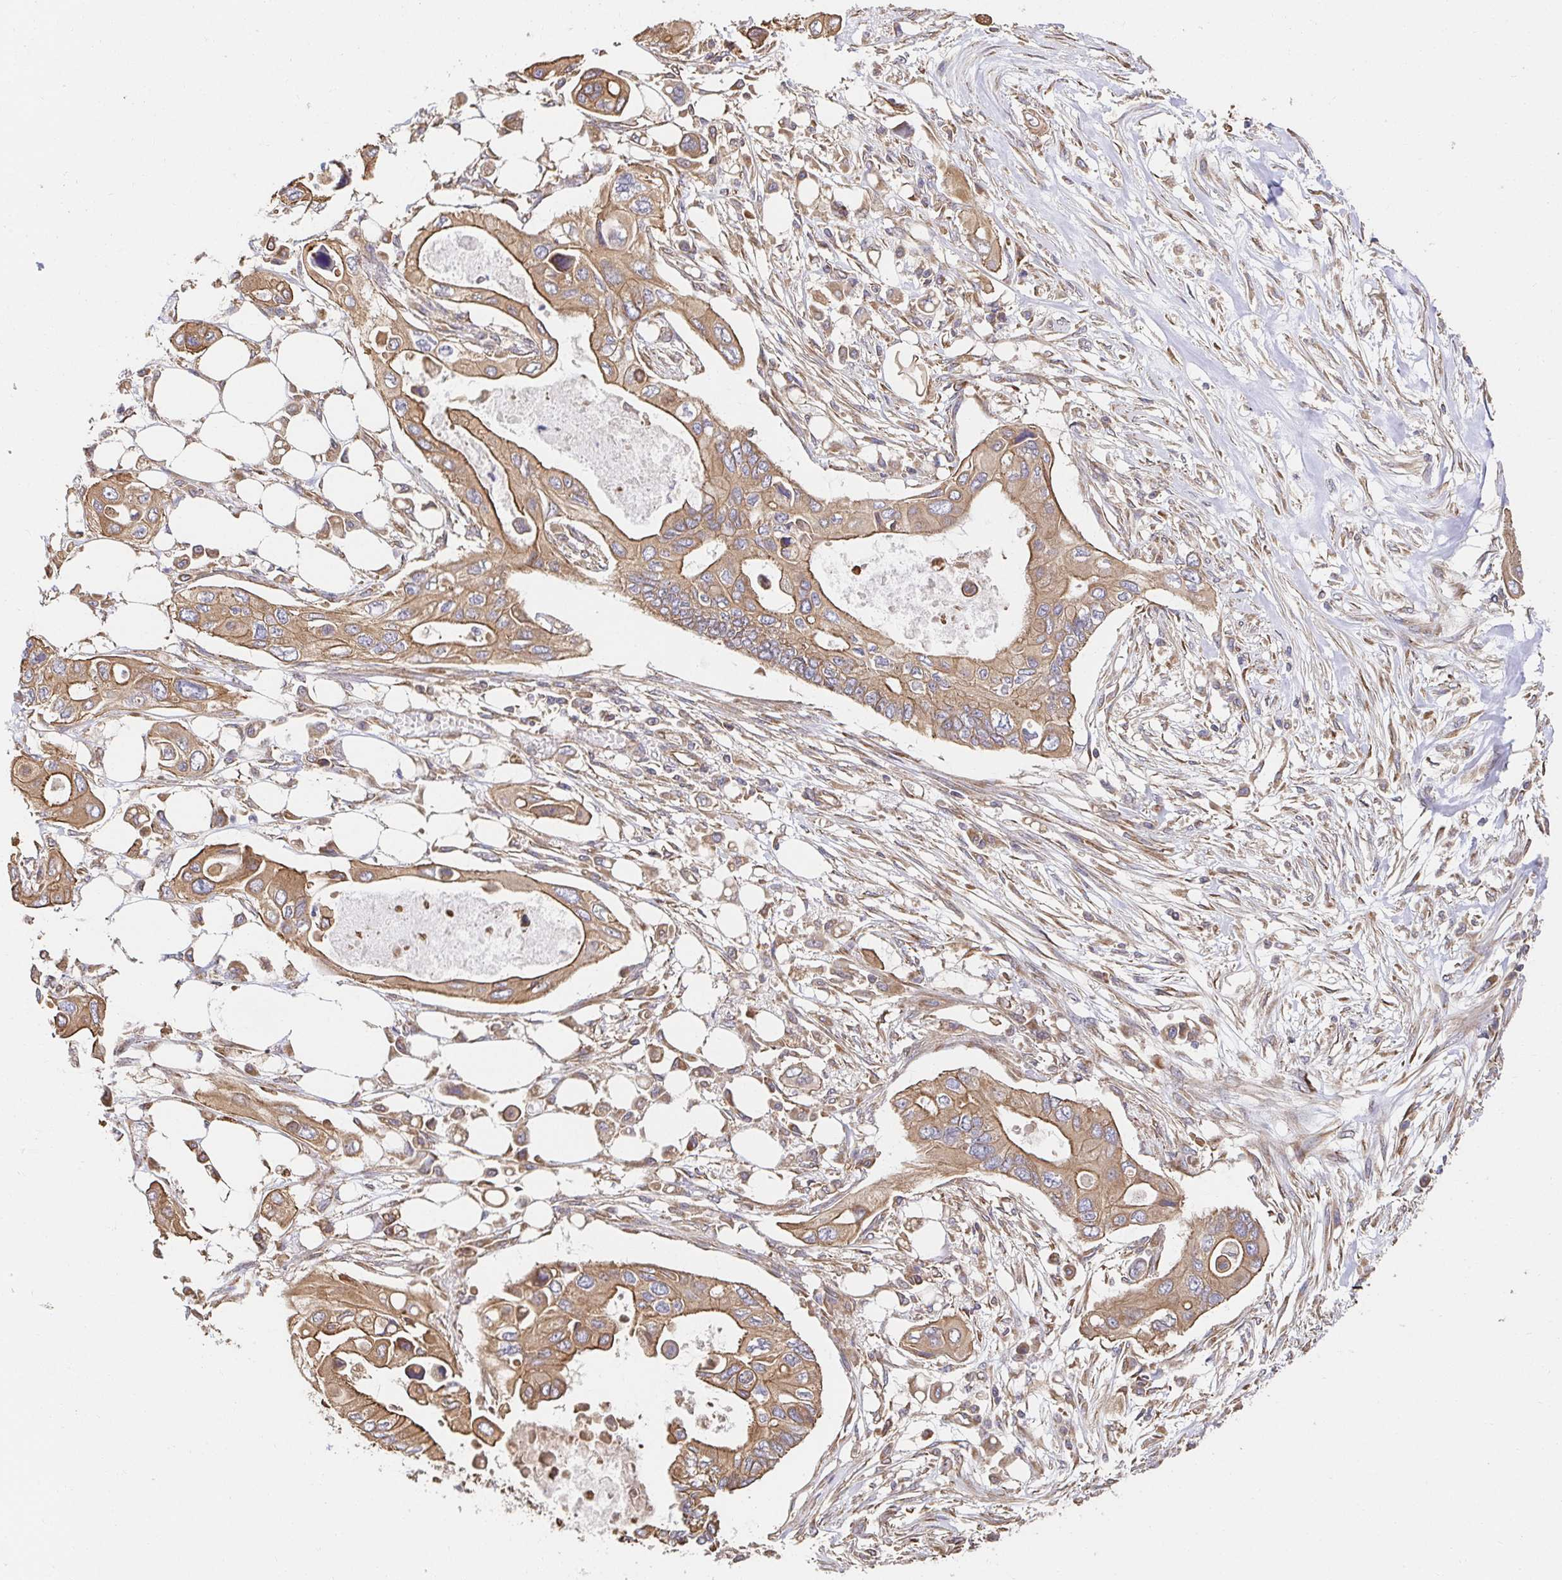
{"staining": {"intensity": "moderate", "quantity": ">75%", "location": "cytoplasmic/membranous"}, "tissue": "pancreatic cancer", "cell_type": "Tumor cells", "image_type": "cancer", "snomed": [{"axis": "morphology", "description": "Adenocarcinoma, NOS"}, {"axis": "topography", "description": "Pancreas"}], "caption": "A histopathology image of pancreatic cancer (adenocarcinoma) stained for a protein demonstrates moderate cytoplasmic/membranous brown staining in tumor cells.", "gene": "APBB1", "patient": {"sex": "female", "age": 63}}